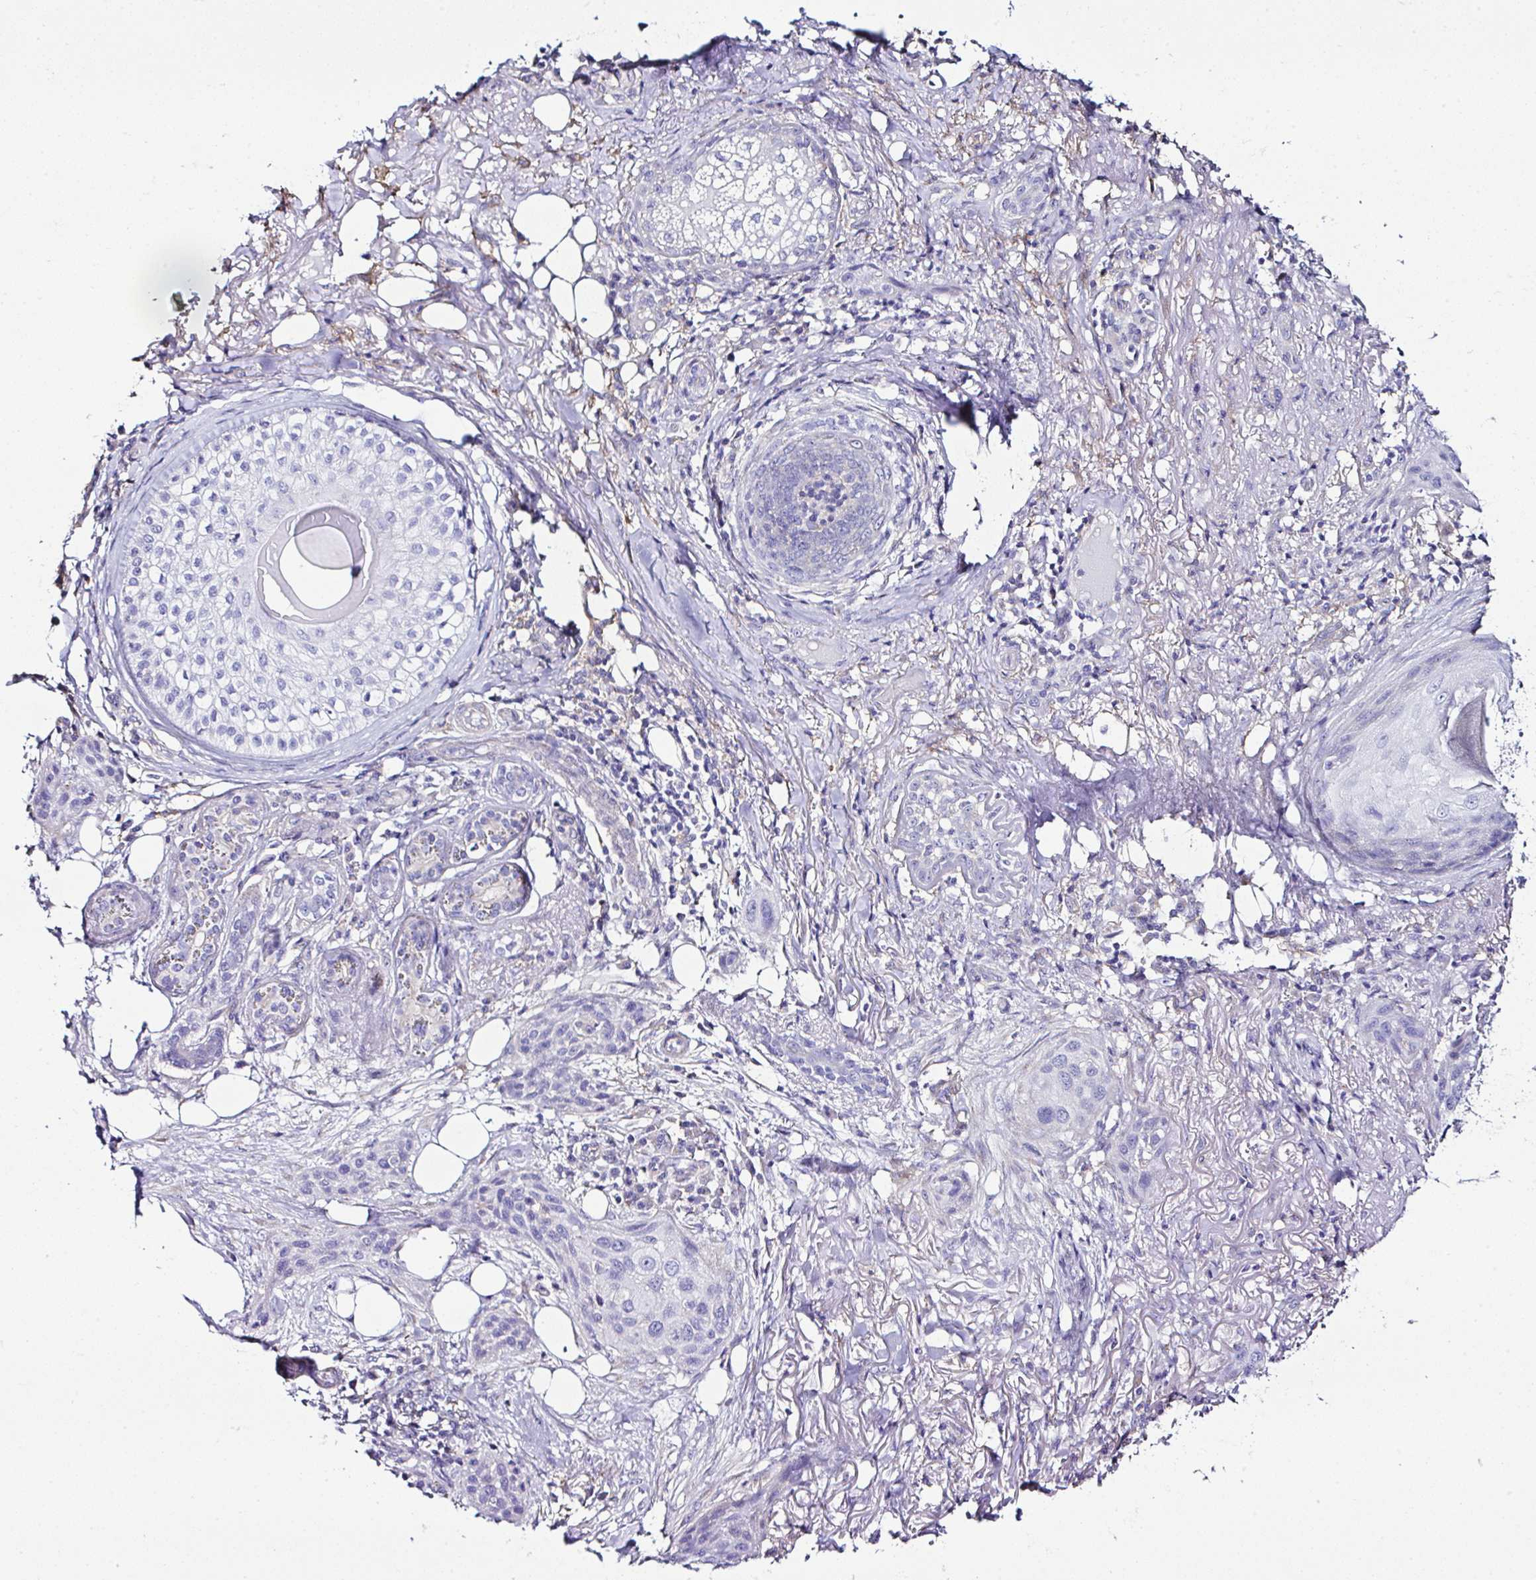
{"staining": {"intensity": "negative", "quantity": "none", "location": "none"}, "tissue": "skin cancer", "cell_type": "Tumor cells", "image_type": "cancer", "snomed": [{"axis": "morphology", "description": "Squamous cell carcinoma, NOS"}, {"axis": "topography", "description": "Skin"}], "caption": "DAB immunohistochemical staining of squamous cell carcinoma (skin) reveals no significant expression in tumor cells.", "gene": "OR4P4", "patient": {"sex": "female", "age": 87}}